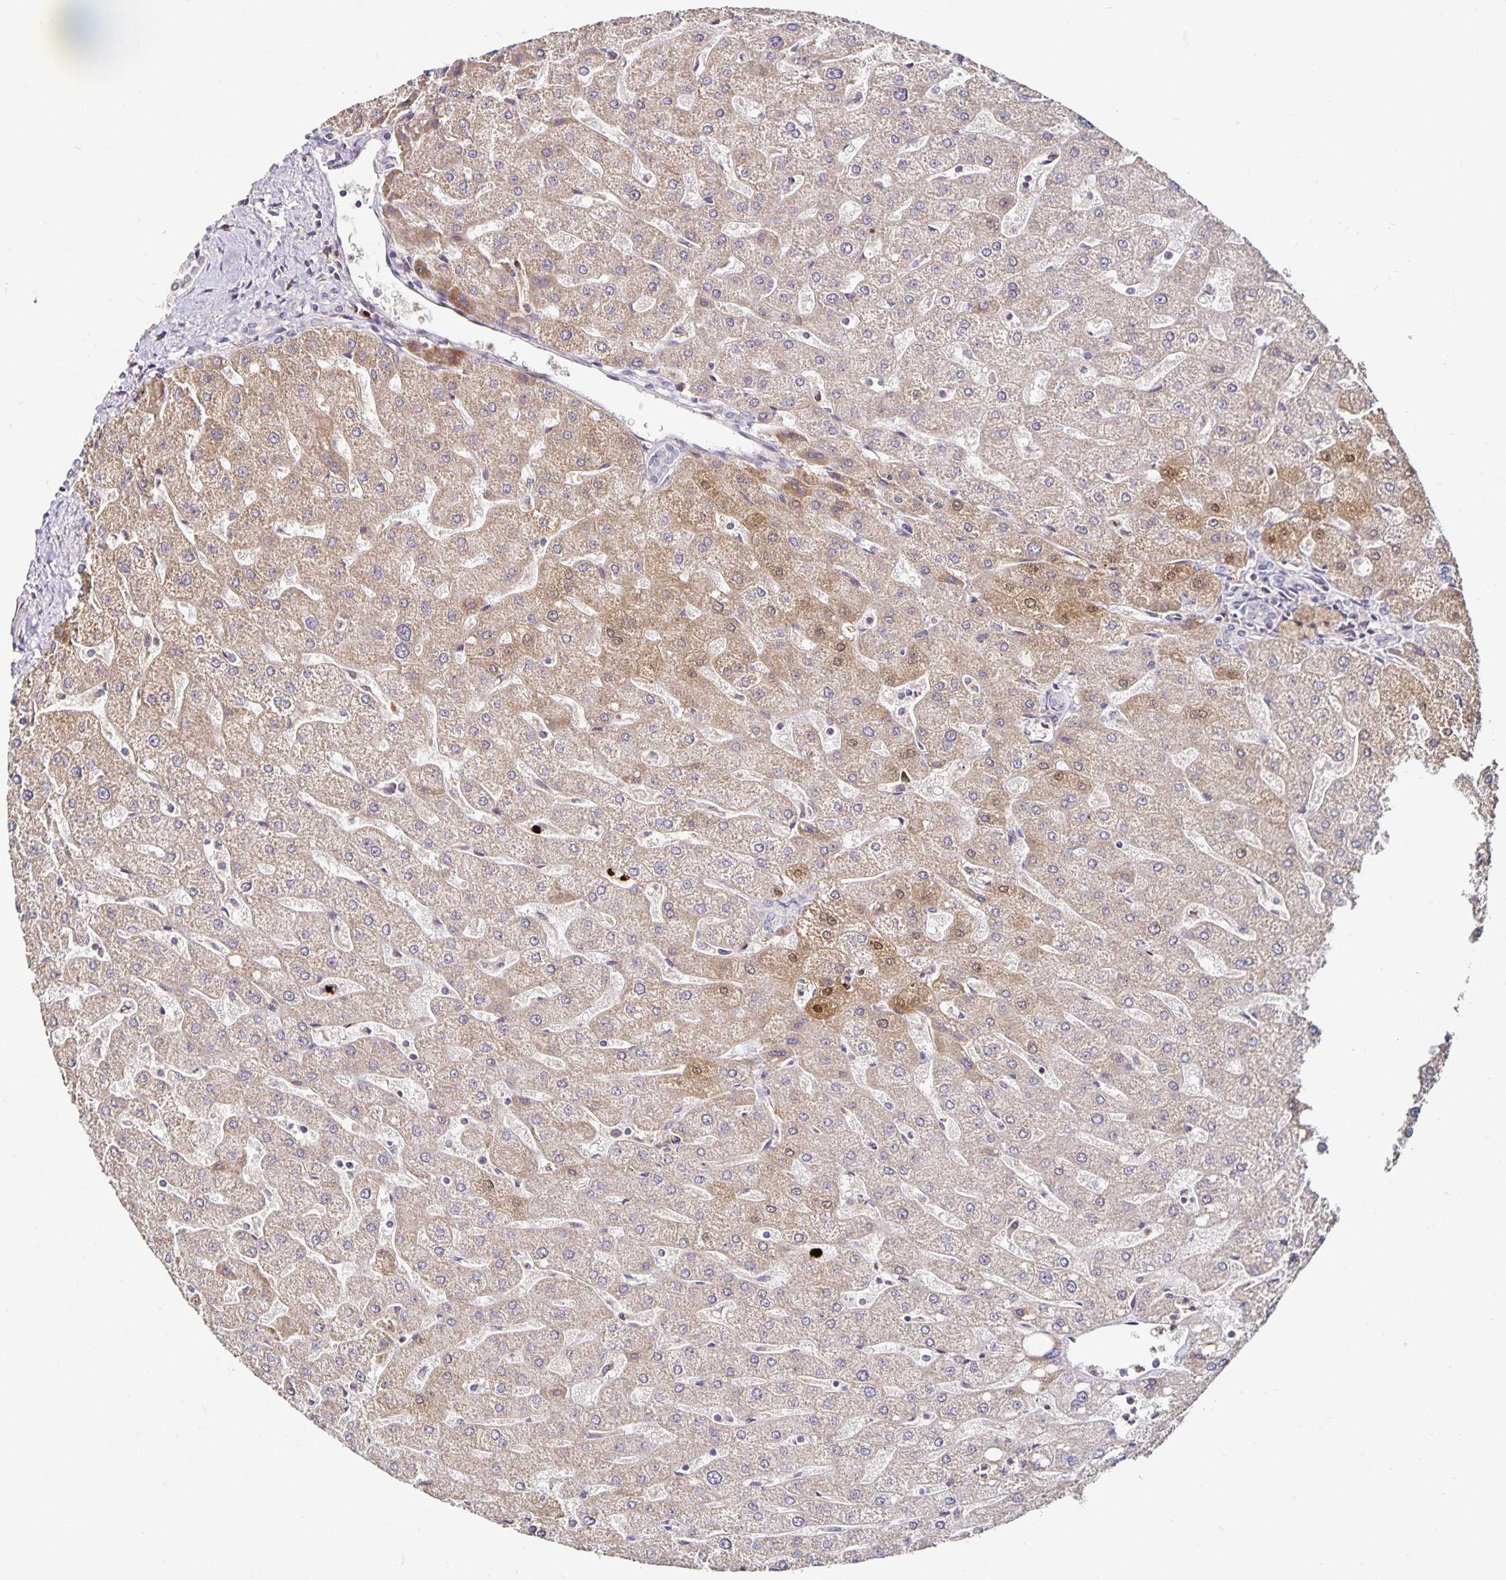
{"staining": {"intensity": "negative", "quantity": "none", "location": "none"}, "tissue": "liver", "cell_type": "Cholangiocytes", "image_type": "normal", "snomed": [{"axis": "morphology", "description": "Normal tissue, NOS"}, {"axis": "topography", "description": "Liver"}], "caption": "Photomicrograph shows no significant protein positivity in cholangiocytes of unremarkable liver. Nuclei are stained in blue.", "gene": "ANLN", "patient": {"sex": "male", "age": 67}}